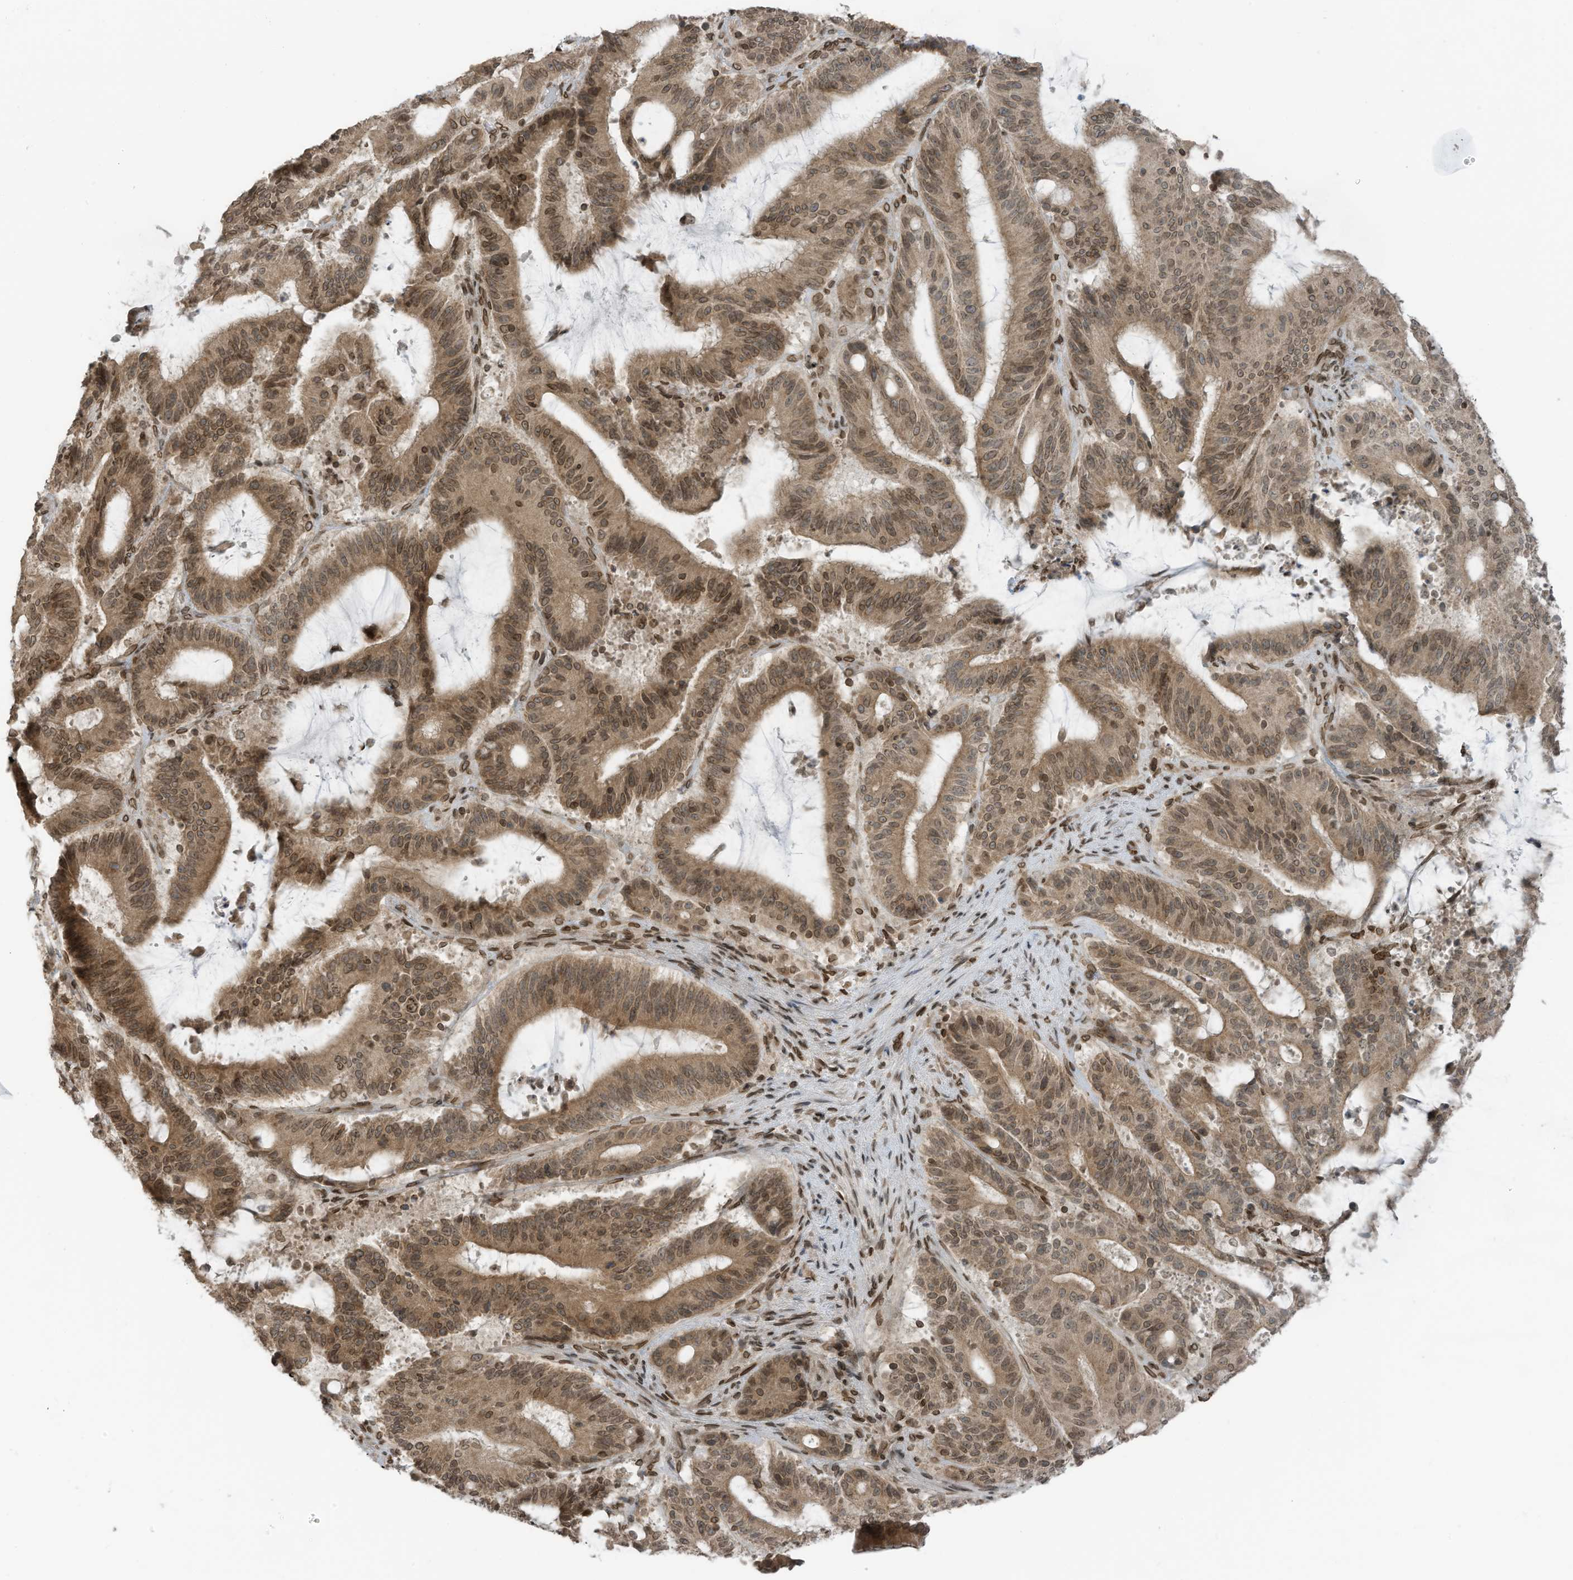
{"staining": {"intensity": "moderate", "quantity": ">75%", "location": "cytoplasmic/membranous,nuclear"}, "tissue": "liver cancer", "cell_type": "Tumor cells", "image_type": "cancer", "snomed": [{"axis": "morphology", "description": "Normal tissue, NOS"}, {"axis": "morphology", "description": "Cholangiocarcinoma"}, {"axis": "topography", "description": "Liver"}, {"axis": "topography", "description": "Peripheral nerve tissue"}], "caption": "Brown immunohistochemical staining in liver cancer shows moderate cytoplasmic/membranous and nuclear staining in approximately >75% of tumor cells.", "gene": "RABL3", "patient": {"sex": "female", "age": 73}}